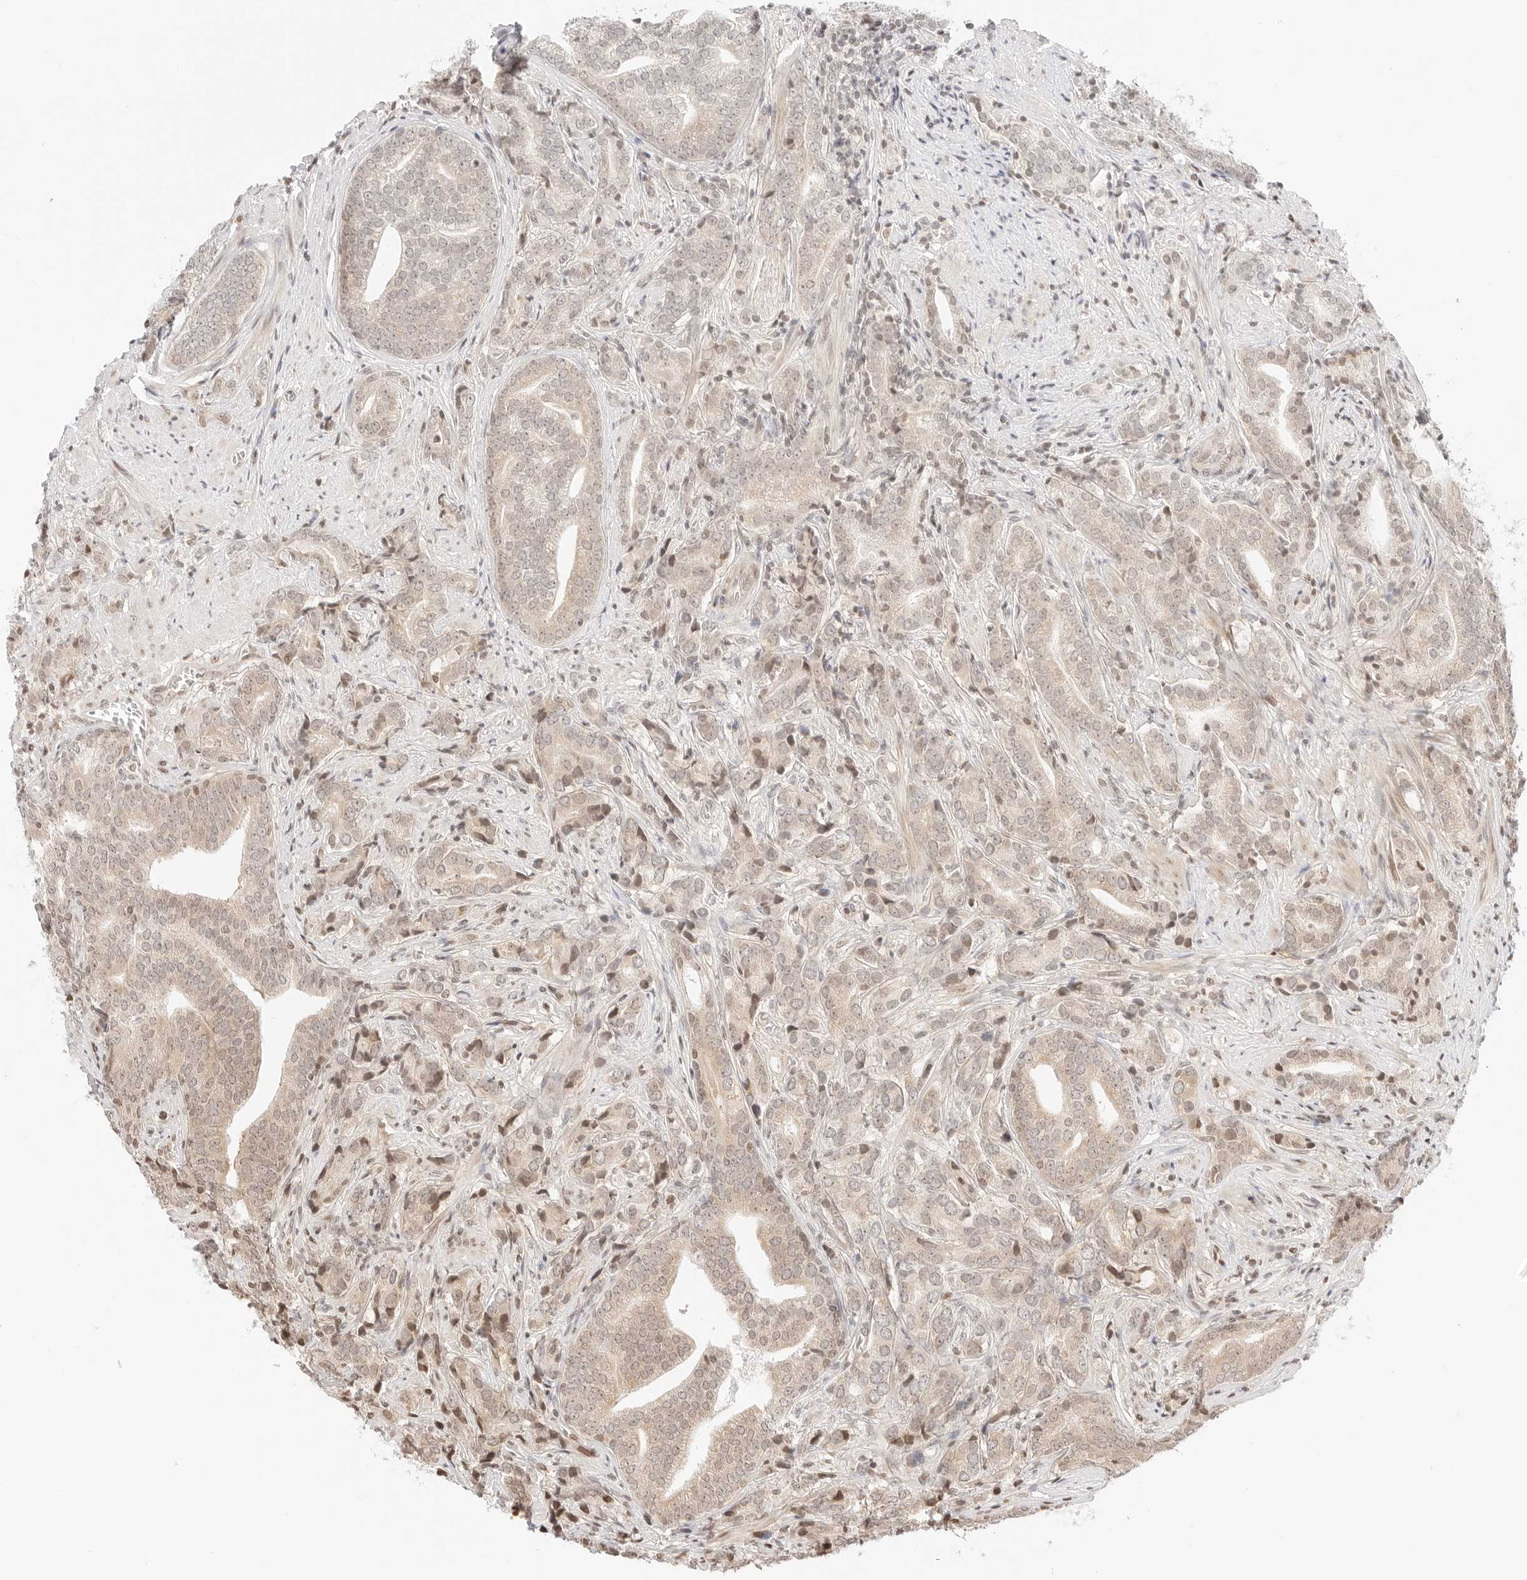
{"staining": {"intensity": "weak", "quantity": "25%-75%", "location": "cytoplasmic/membranous,nuclear"}, "tissue": "prostate cancer", "cell_type": "Tumor cells", "image_type": "cancer", "snomed": [{"axis": "morphology", "description": "Adenocarcinoma, High grade"}, {"axis": "topography", "description": "Prostate"}], "caption": "An image of prostate cancer (adenocarcinoma (high-grade)) stained for a protein shows weak cytoplasmic/membranous and nuclear brown staining in tumor cells.", "gene": "RPS6KL1", "patient": {"sex": "male", "age": 57}}